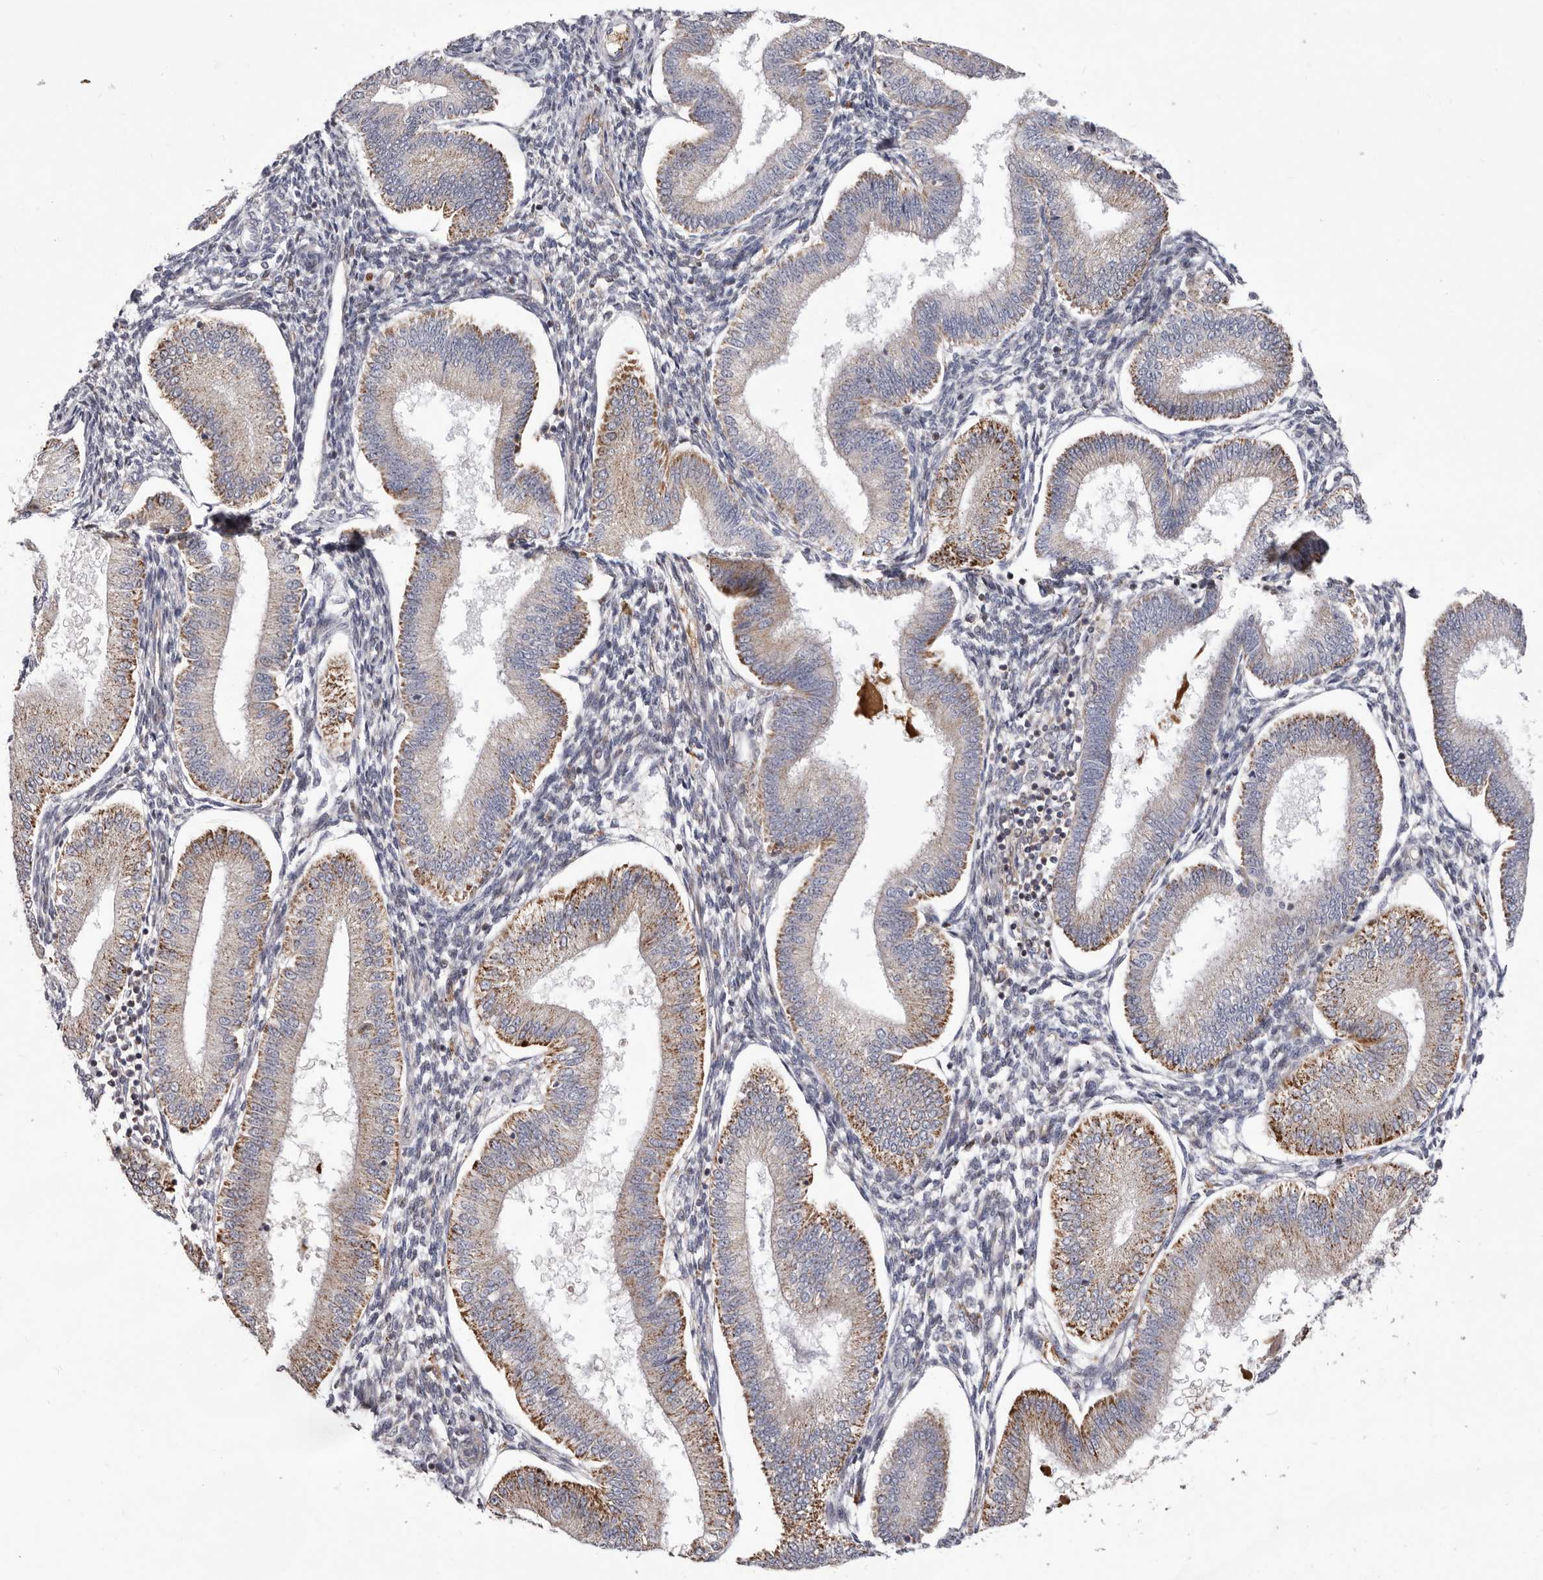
{"staining": {"intensity": "negative", "quantity": "none", "location": "none"}, "tissue": "endometrium", "cell_type": "Cells in endometrial stroma", "image_type": "normal", "snomed": [{"axis": "morphology", "description": "Normal tissue, NOS"}, {"axis": "topography", "description": "Endometrium"}], "caption": "DAB (3,3'-diaminobenzidine) immunohistochemical staining of normal human endometrium displays no significant positivity in cells in endometrial stroma. (Immunohistochemistry (ihc), brightfield microscopy, high magnification).", "gene": "NUBPL", "patient": {"sex": "female", "age": 39}}